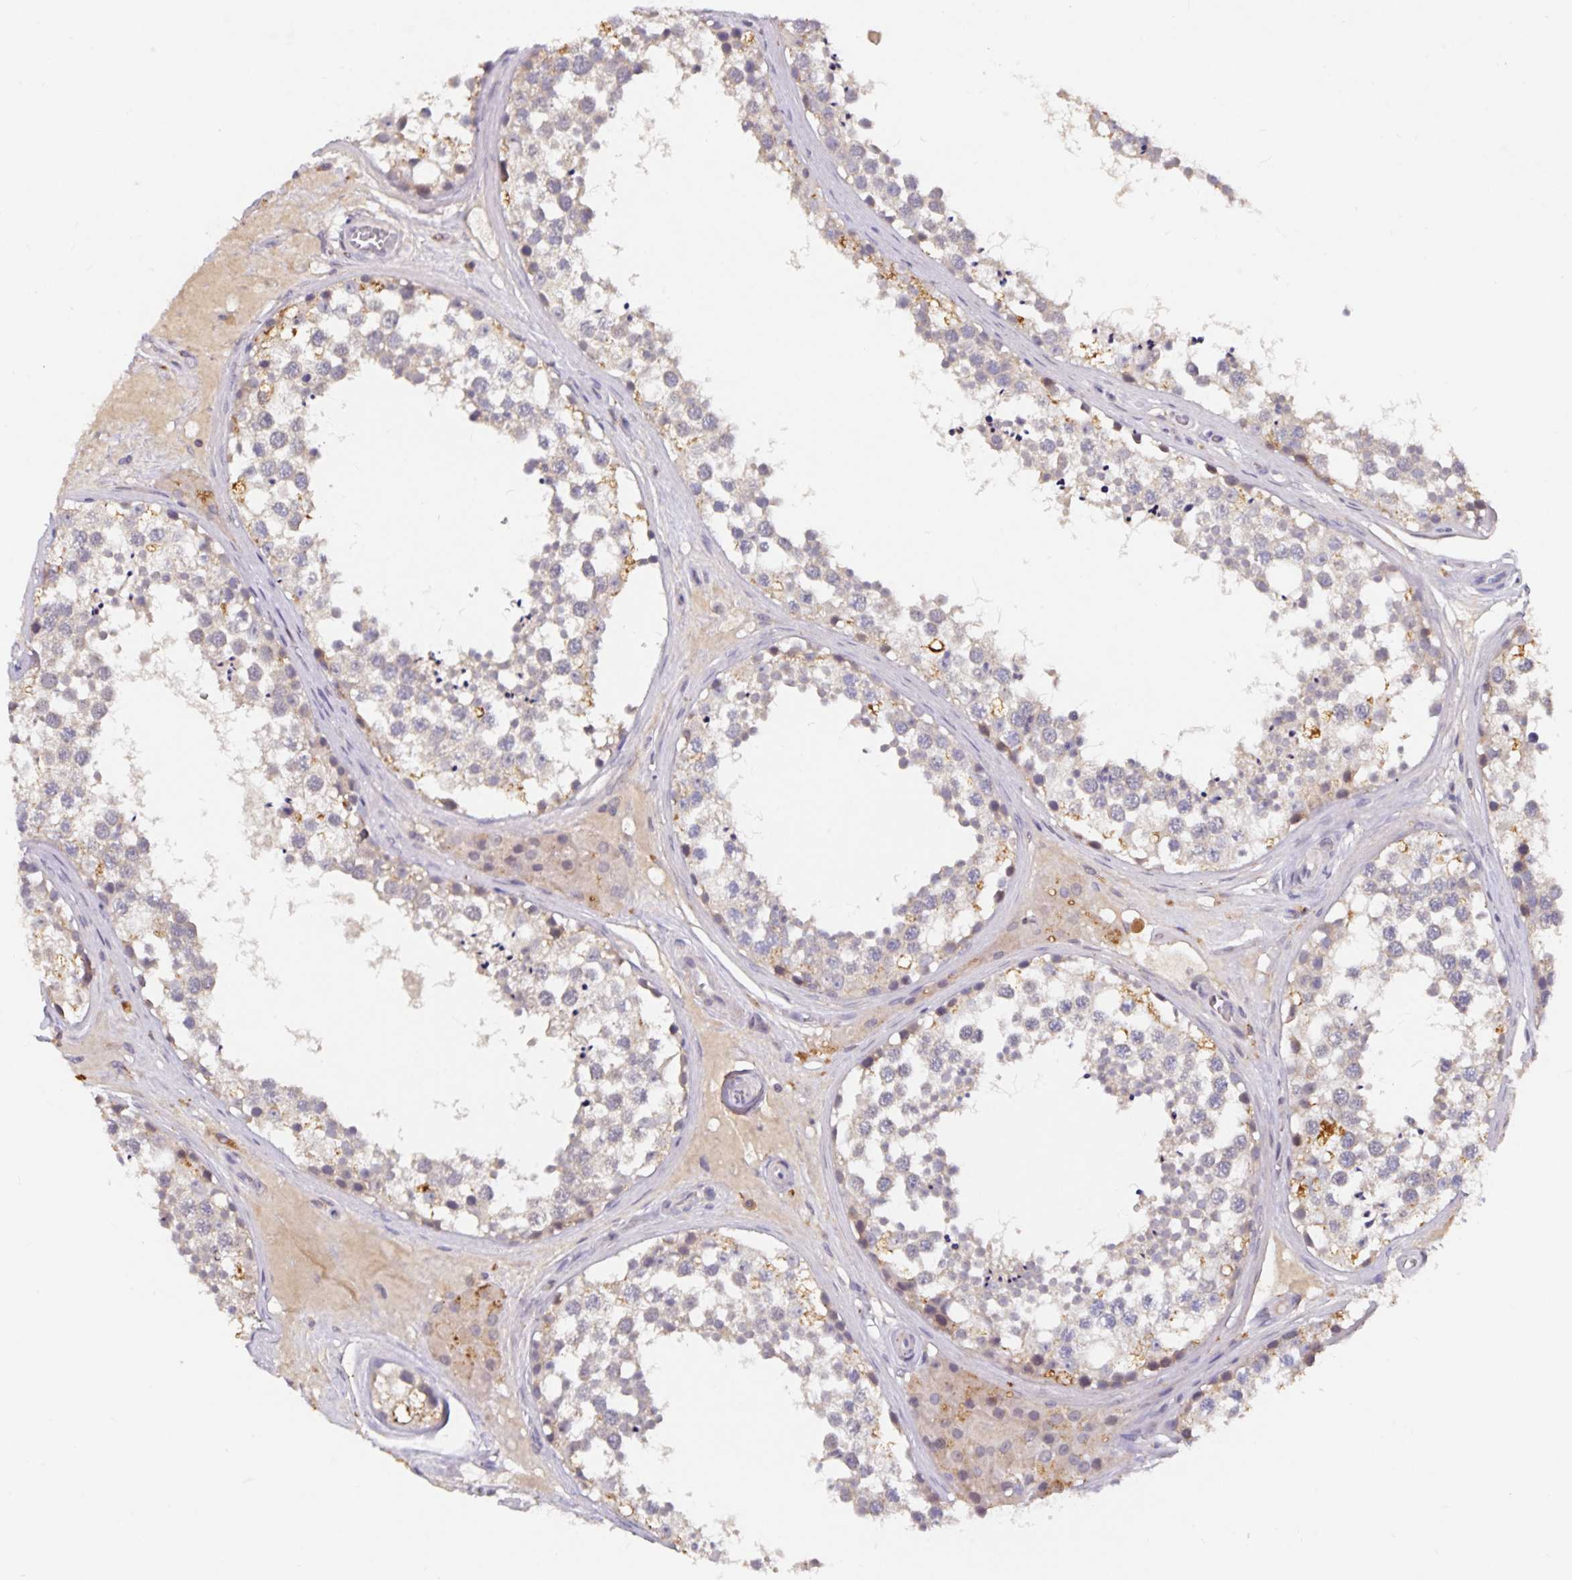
{"staining": {"intensity": "weak", "quantity": "<25%", "location": "cytoplasmic/membranous"}, "tissue": "testis", "cell_type": "Cells in seminiferous ducts", "image_type": "normal", "snomed": [{"axis": "morphology", "description": "Normal tissue, NOS"}, {"axis": "morphology", "description": "Seminoma, NOS"}, {"axis": "topography", "description": "Testis"}], "caption": "This is an immunohistochemistry image of normal human testis. There is no positivity in cells in seminiferous ducts.", "gene": "HEPN1", "patient": {"sex": "male", "age": 65}}